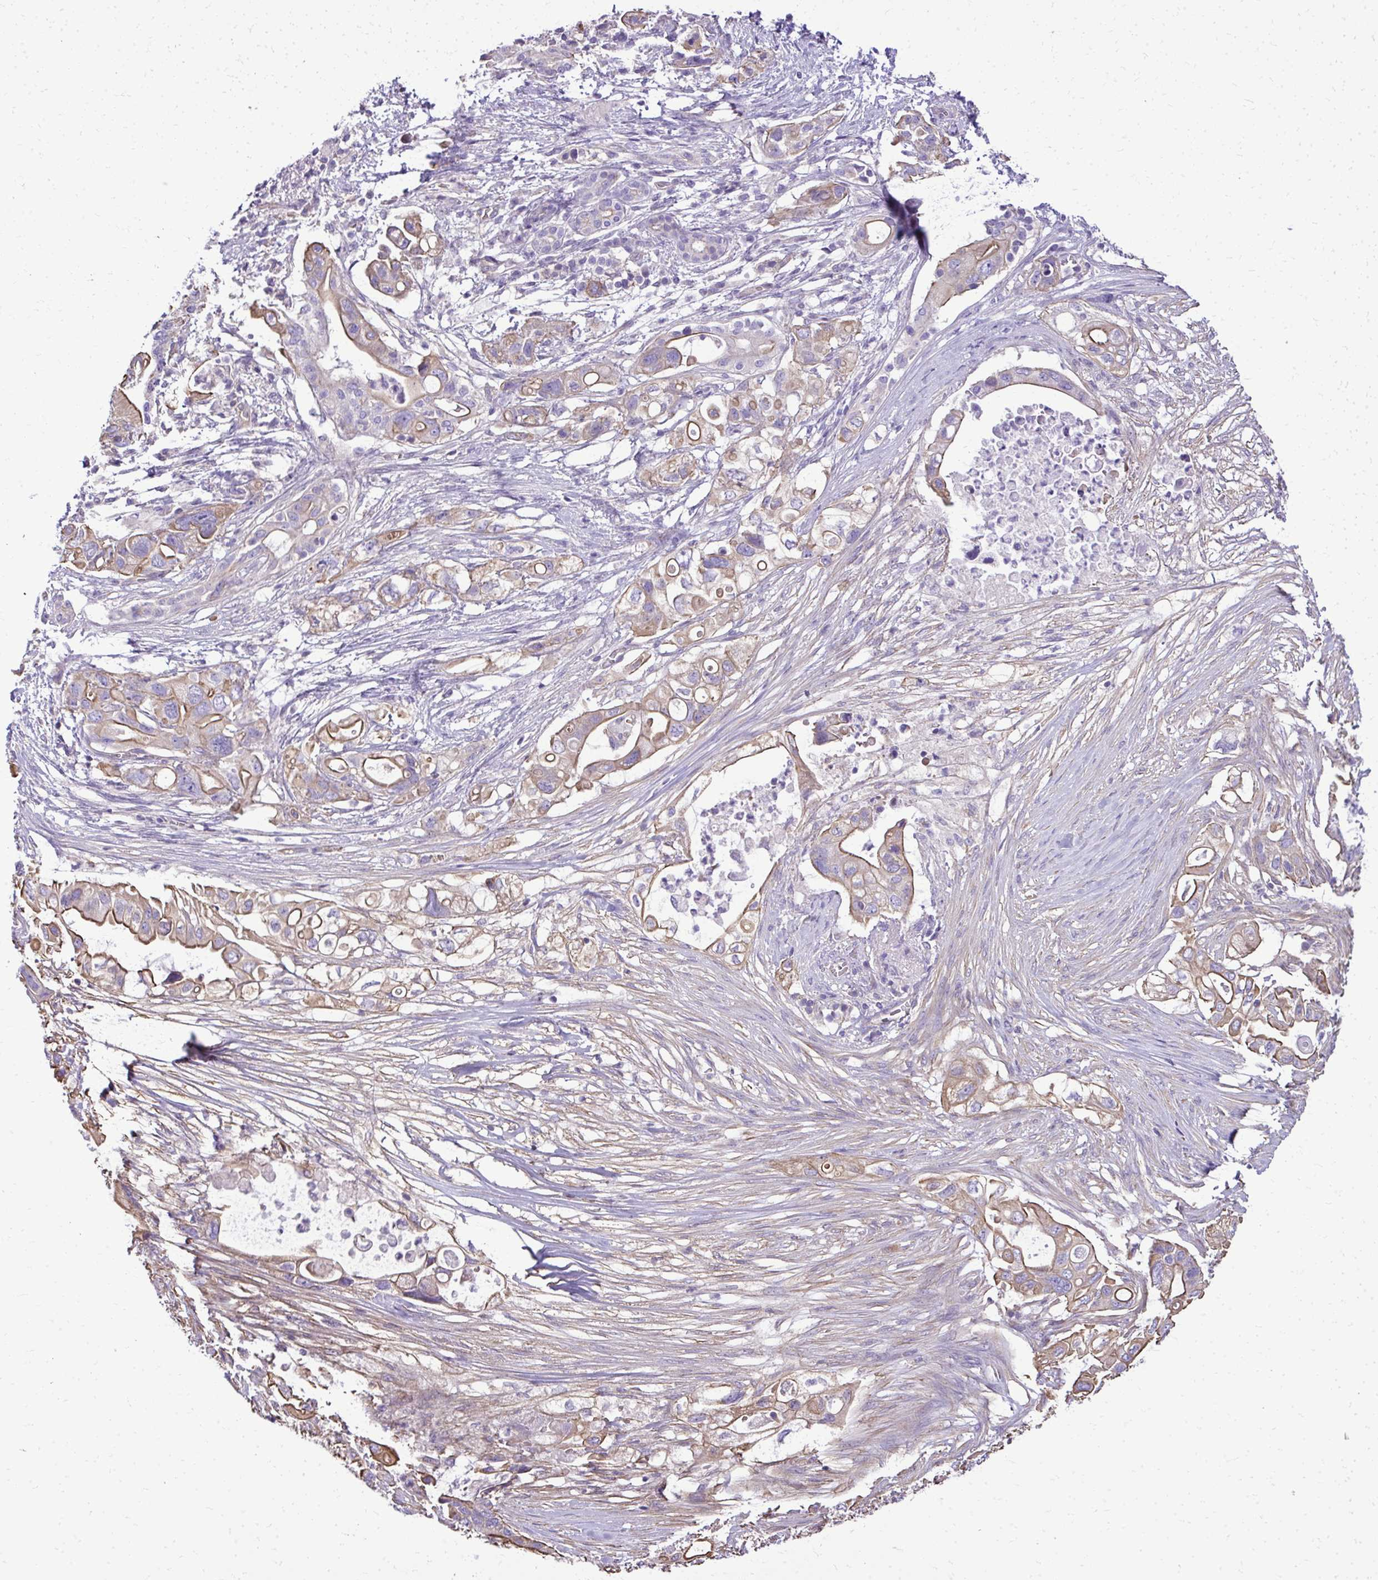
{"staining": {"intensity": "moderate", "quantity": ">75%", "location": "cytoplasmic/membranous"}, "tissue": "pancreatic cancer", "cell_type": "Tumor cells", "image_type": "cancer", "snomed": [{"axis": "morphology", "description": "Adenocarcinoma, NOS"}, {"axis": "topography", "description": "Pancreas"}], "caption": "Moderate cytoplasmic/membranous protein positivity is identified in approximately >75% of tumor cells in pancreatic adenocarcinoma. (Brightfield microscopy of DAB IHC at high magnification).", "gene": "RUNDC3B", "patient": {"sex": "female", "age": 72}}